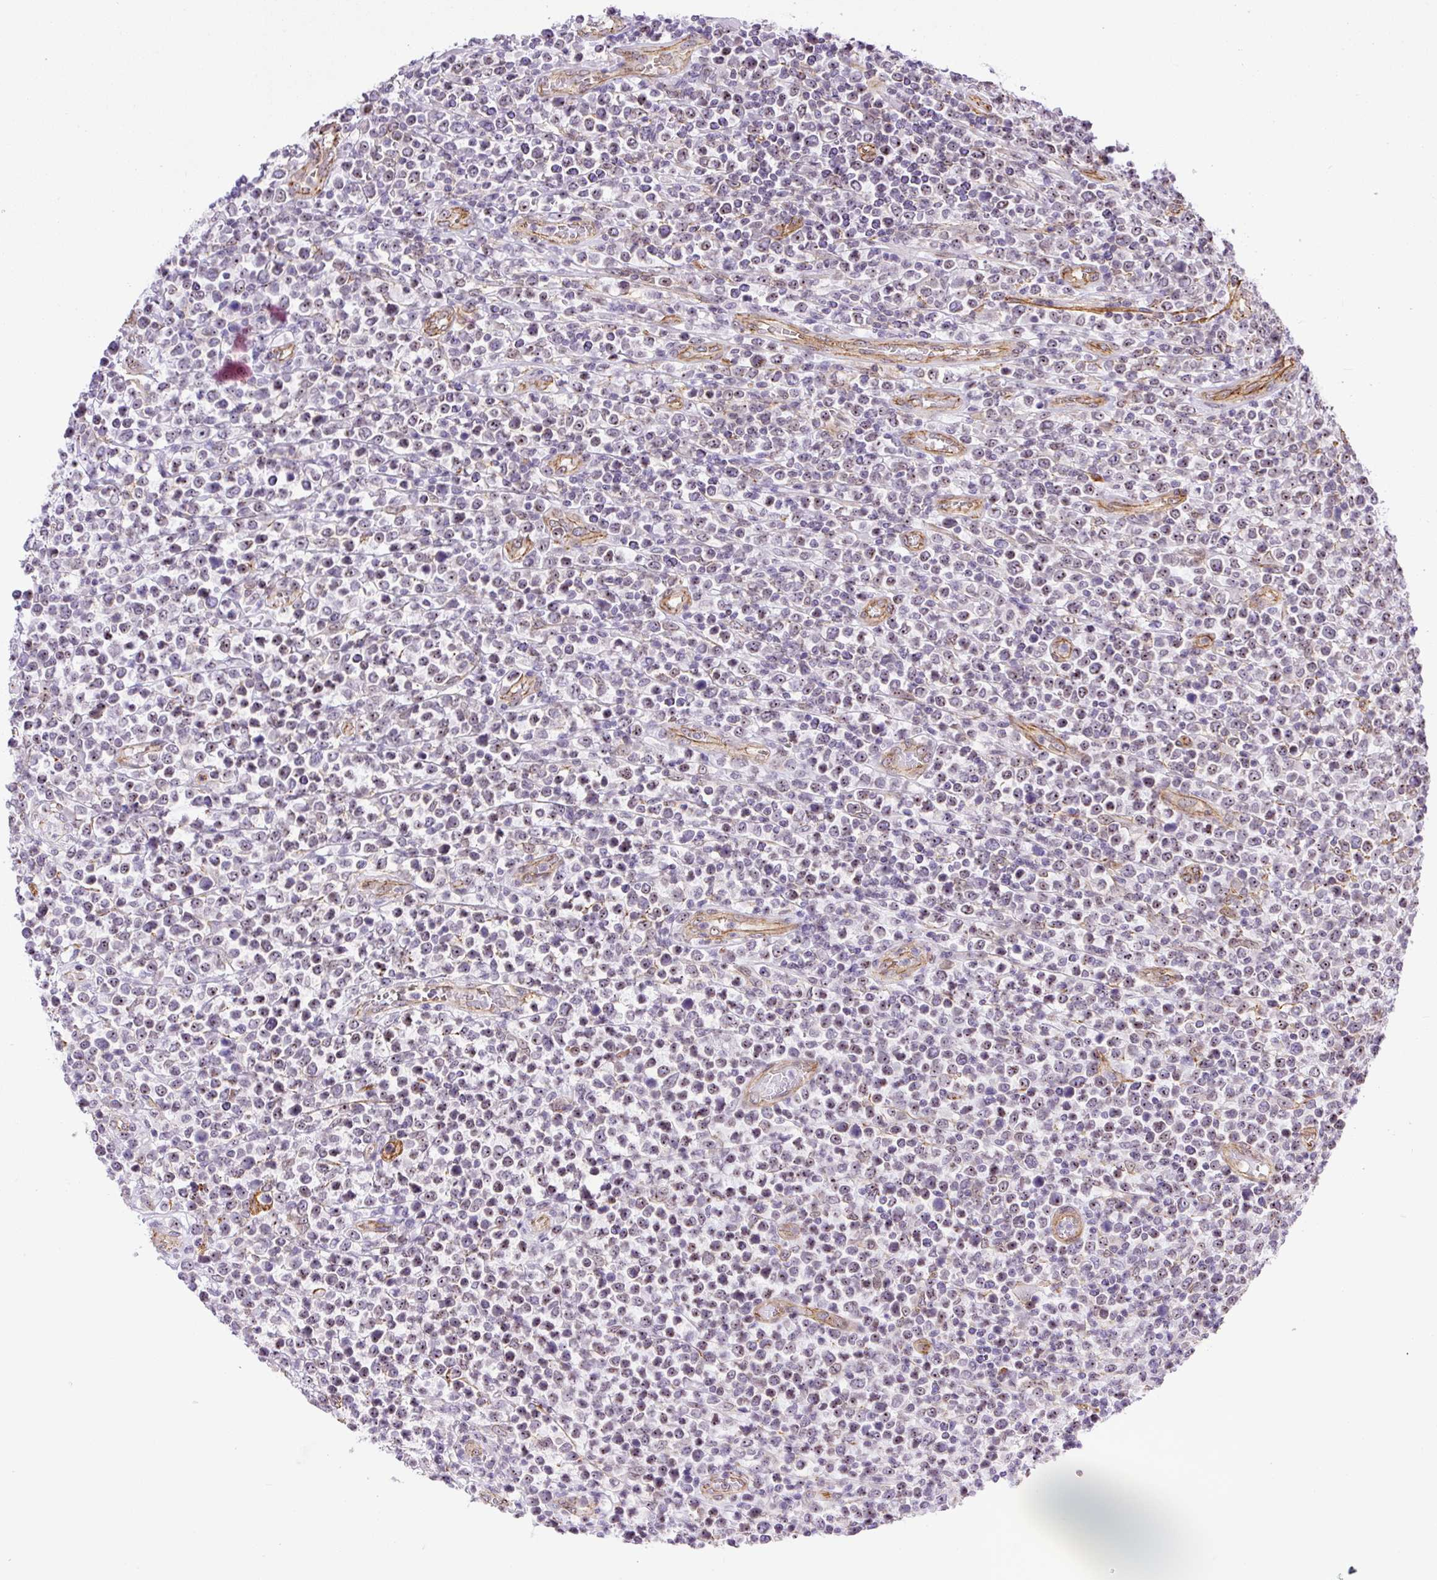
{"staining": {"intensity": "negative", "quantity": "none", "location": "none"}, "tissue": "lymphoma", "cell_type": "Tumor cells", "image_type": "cancer", "snomed": [{"axis": "morphology", "description": "Malignant lymphoma, non-Hodgkin's type, High grade"}, {"axis": "topography", "description": "Soft tissue"}], "caption": "A high-resolution photomicrograph shows IHC staining of malignant lymphoma, non-Hodgkin's type (high-grade), which demonstrates no significant expression in tumor cells.", "gene": "MYO5C", "patient": {"sex": "female", "age": 56}}